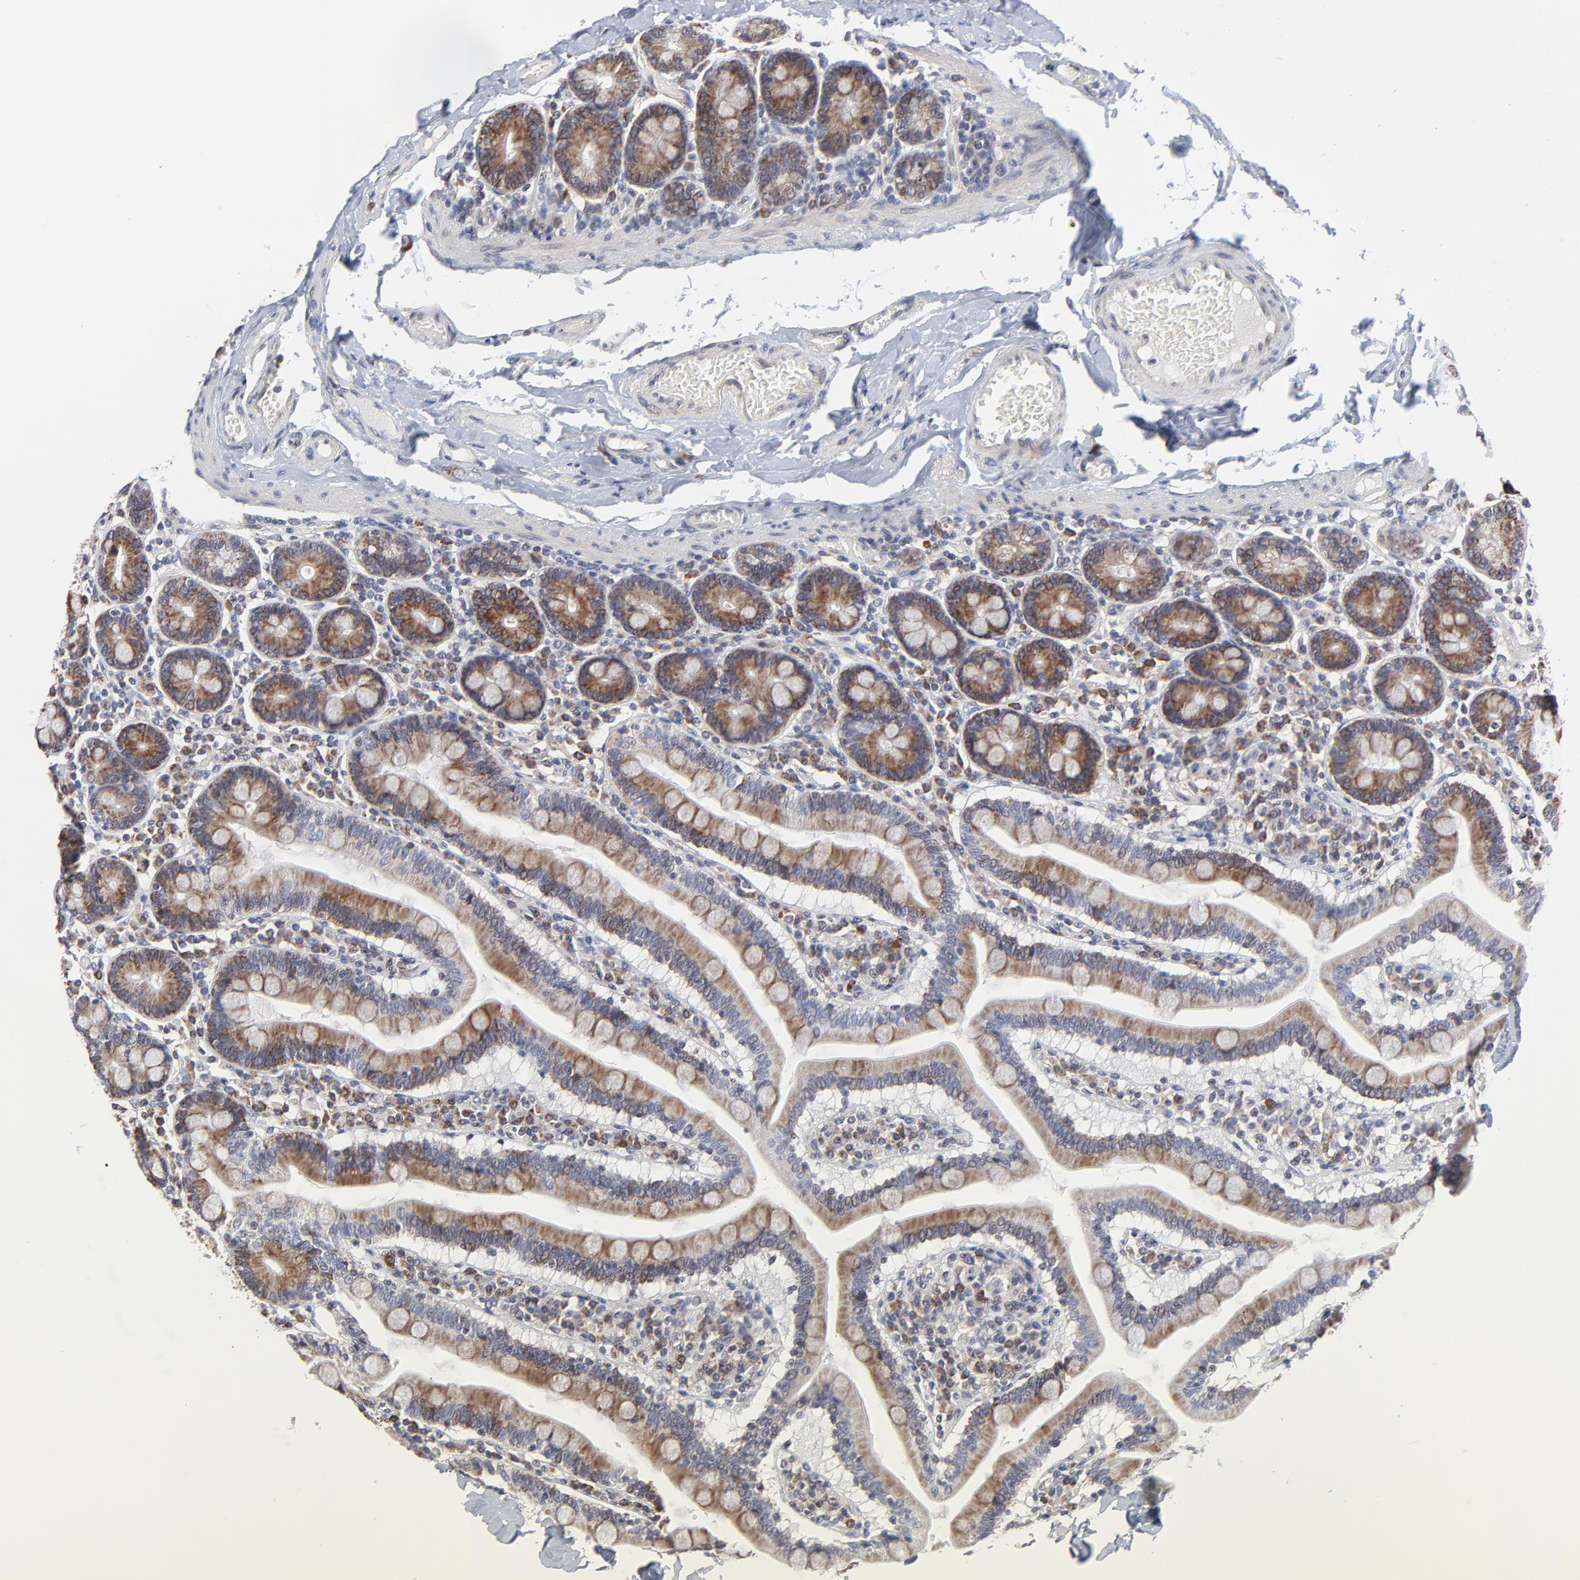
{"staining": {"intensity": "moderate", "quantity": ">75%", "location": "cytoplasmic/membranous"}, "tissue": "duodenum", "cell_type": "Glandular cells", "image_type": "normal", "snomed": [{"axis": "morphology", "description": "Normal tissue, NOS"}, {"axis": "topography", "description": "Duodenum"}], "caption": "The image exhibits a brown stain indicating the presence of a protein in the cytoplasmic/membranous of glandular cells in duodenum.", "gene": "ZNF550", "patient": {"sex": "male", "age": 66}}